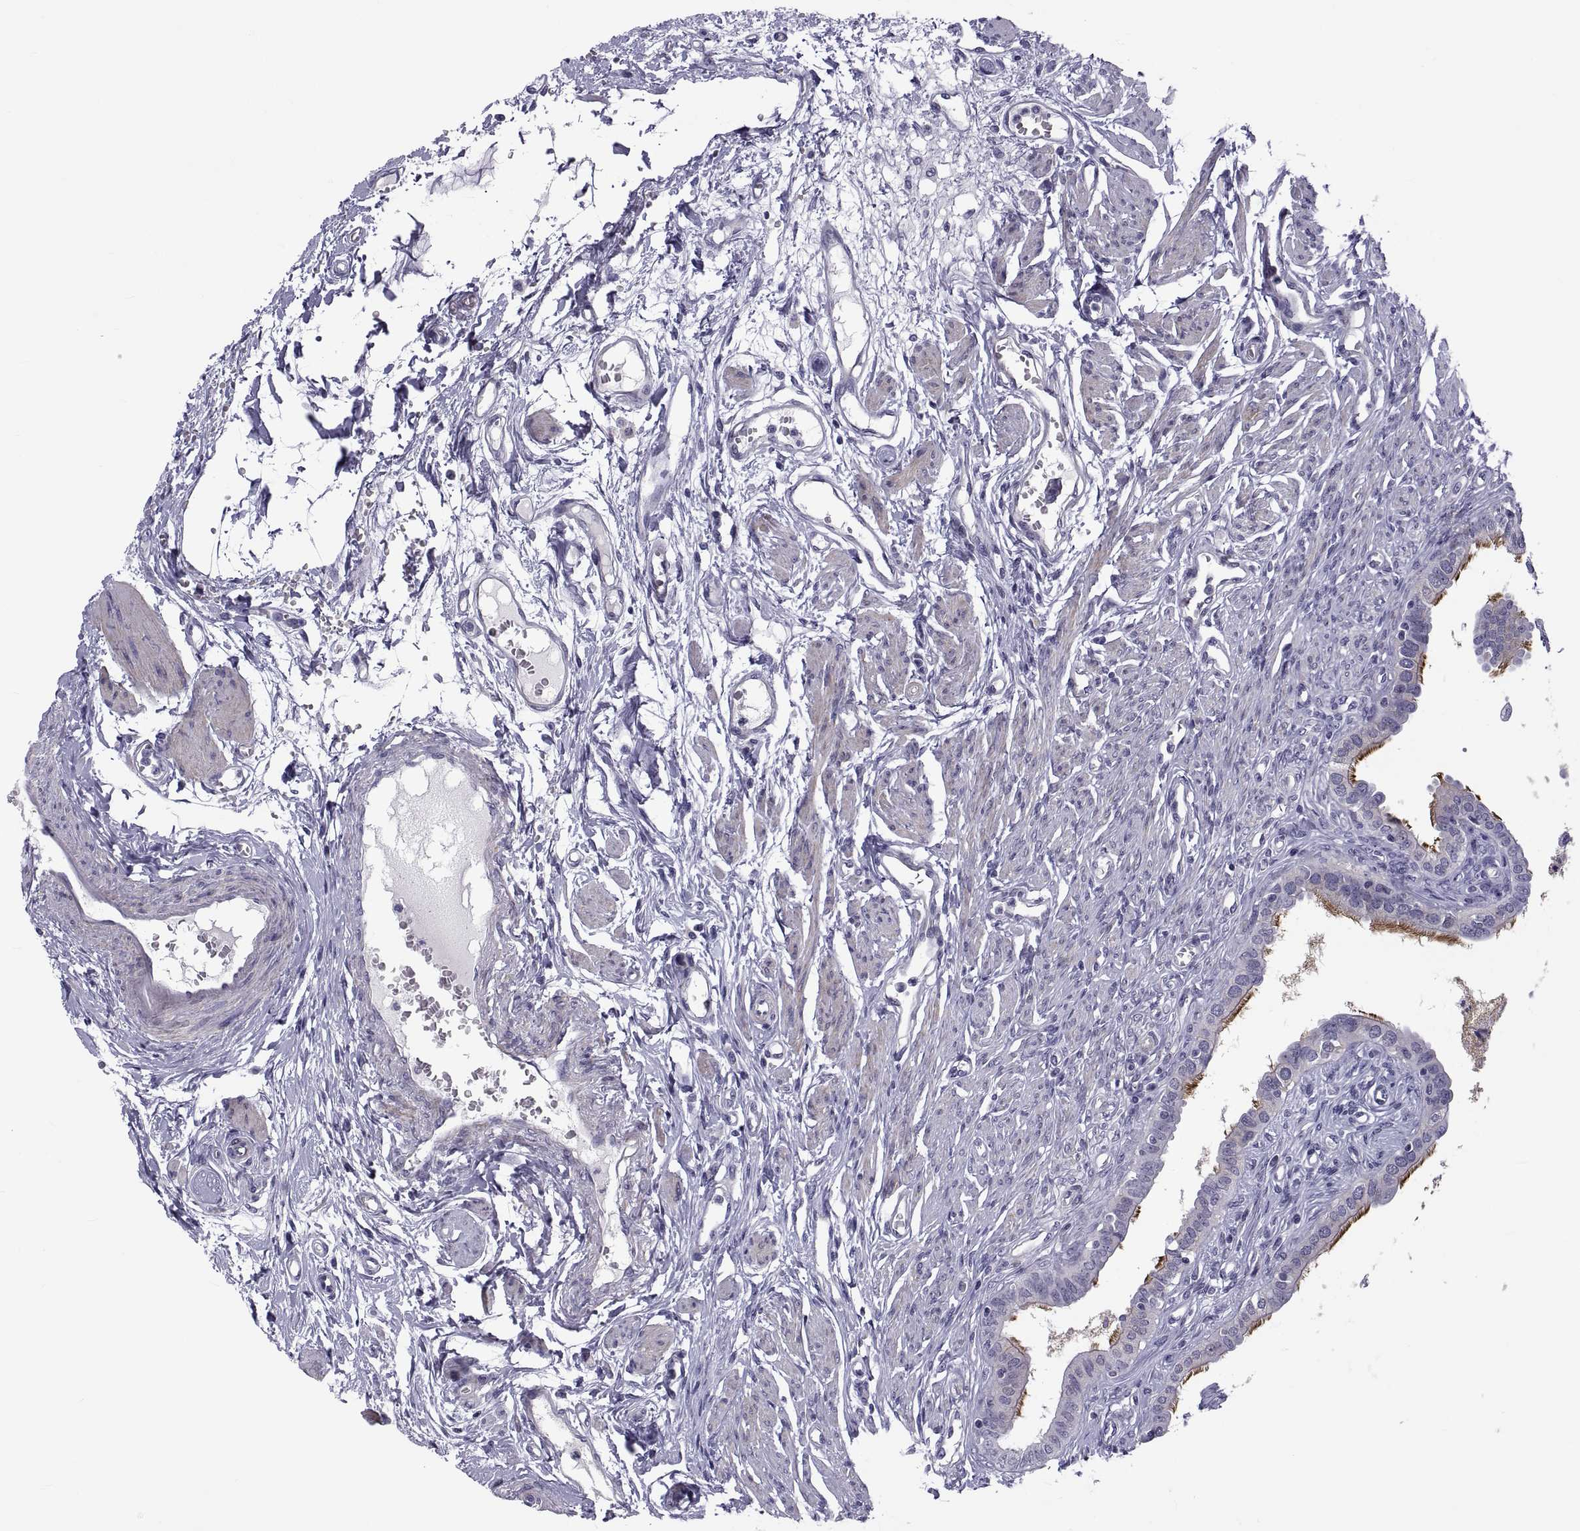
{"staining": {"intensity": "strong", "quantity": "25%-75%", "location": "cytoplasmic/membranous"}, "tissue": "fallopian tube", "cell_type": "Glandular cells", "image_type": "normal", "snomed": [{"axis": "morphology", "description": "Normal tissue, NOS"}, {"axis": "morphology", "description": "Carcinoma, endometroid"}, {"axis": "topography", "description": "Fallopian tube"}, {"axis": "topography", "description": "Ovary"}], "caption": "Fallopian tube stained with immunohistochemistry shows strong cytoplasmic/membranous staining in approximately 25%-75% of glandular cells. (Stains: DAB (3,3'-diaminobenzidine) in brown, nuclei in blue, Microscopy: brightfield microscopy at high magnification).", "gene": "TMEM158", "patient": {"sex": "female", "age": 42}}